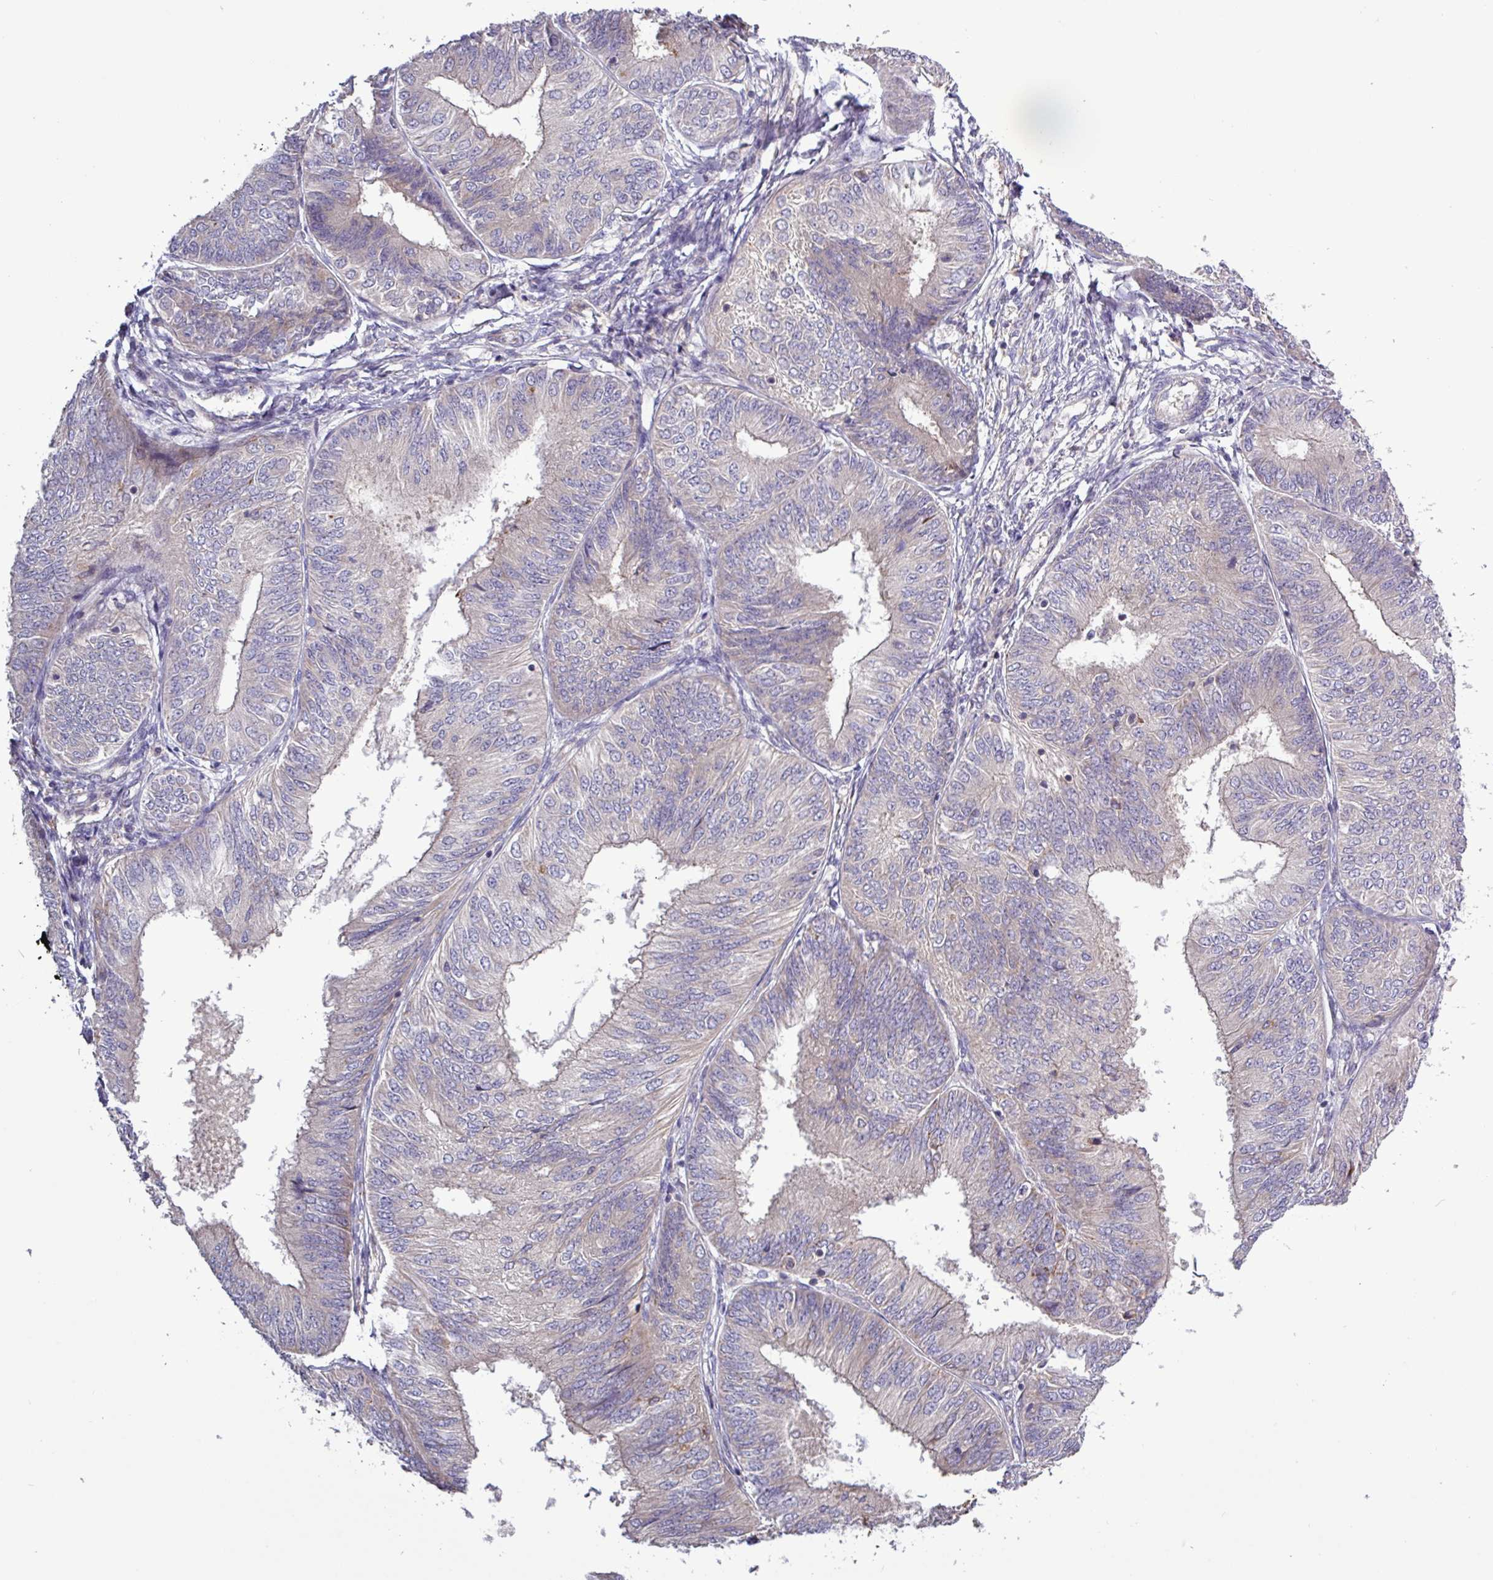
{"staining": {"intensity": "negative", "quantity": "none", "location": "none"}, "tissue": "endometrial cancer", "cell_type": "Tumor cells", "image_type": "cancer", "snomed": [{"axis": "morphology", "description": "Adenocarcinoma, NOS"}, {"axis": "topography", "description": "Endometrium"}], "caption": "This is an IHC histopathology image of human endometrial cancer (adenocarcinoma). There is no staining in tumor cells.", "gene": "PLIN2", "patient": {"sex": "female", "age": 58}}